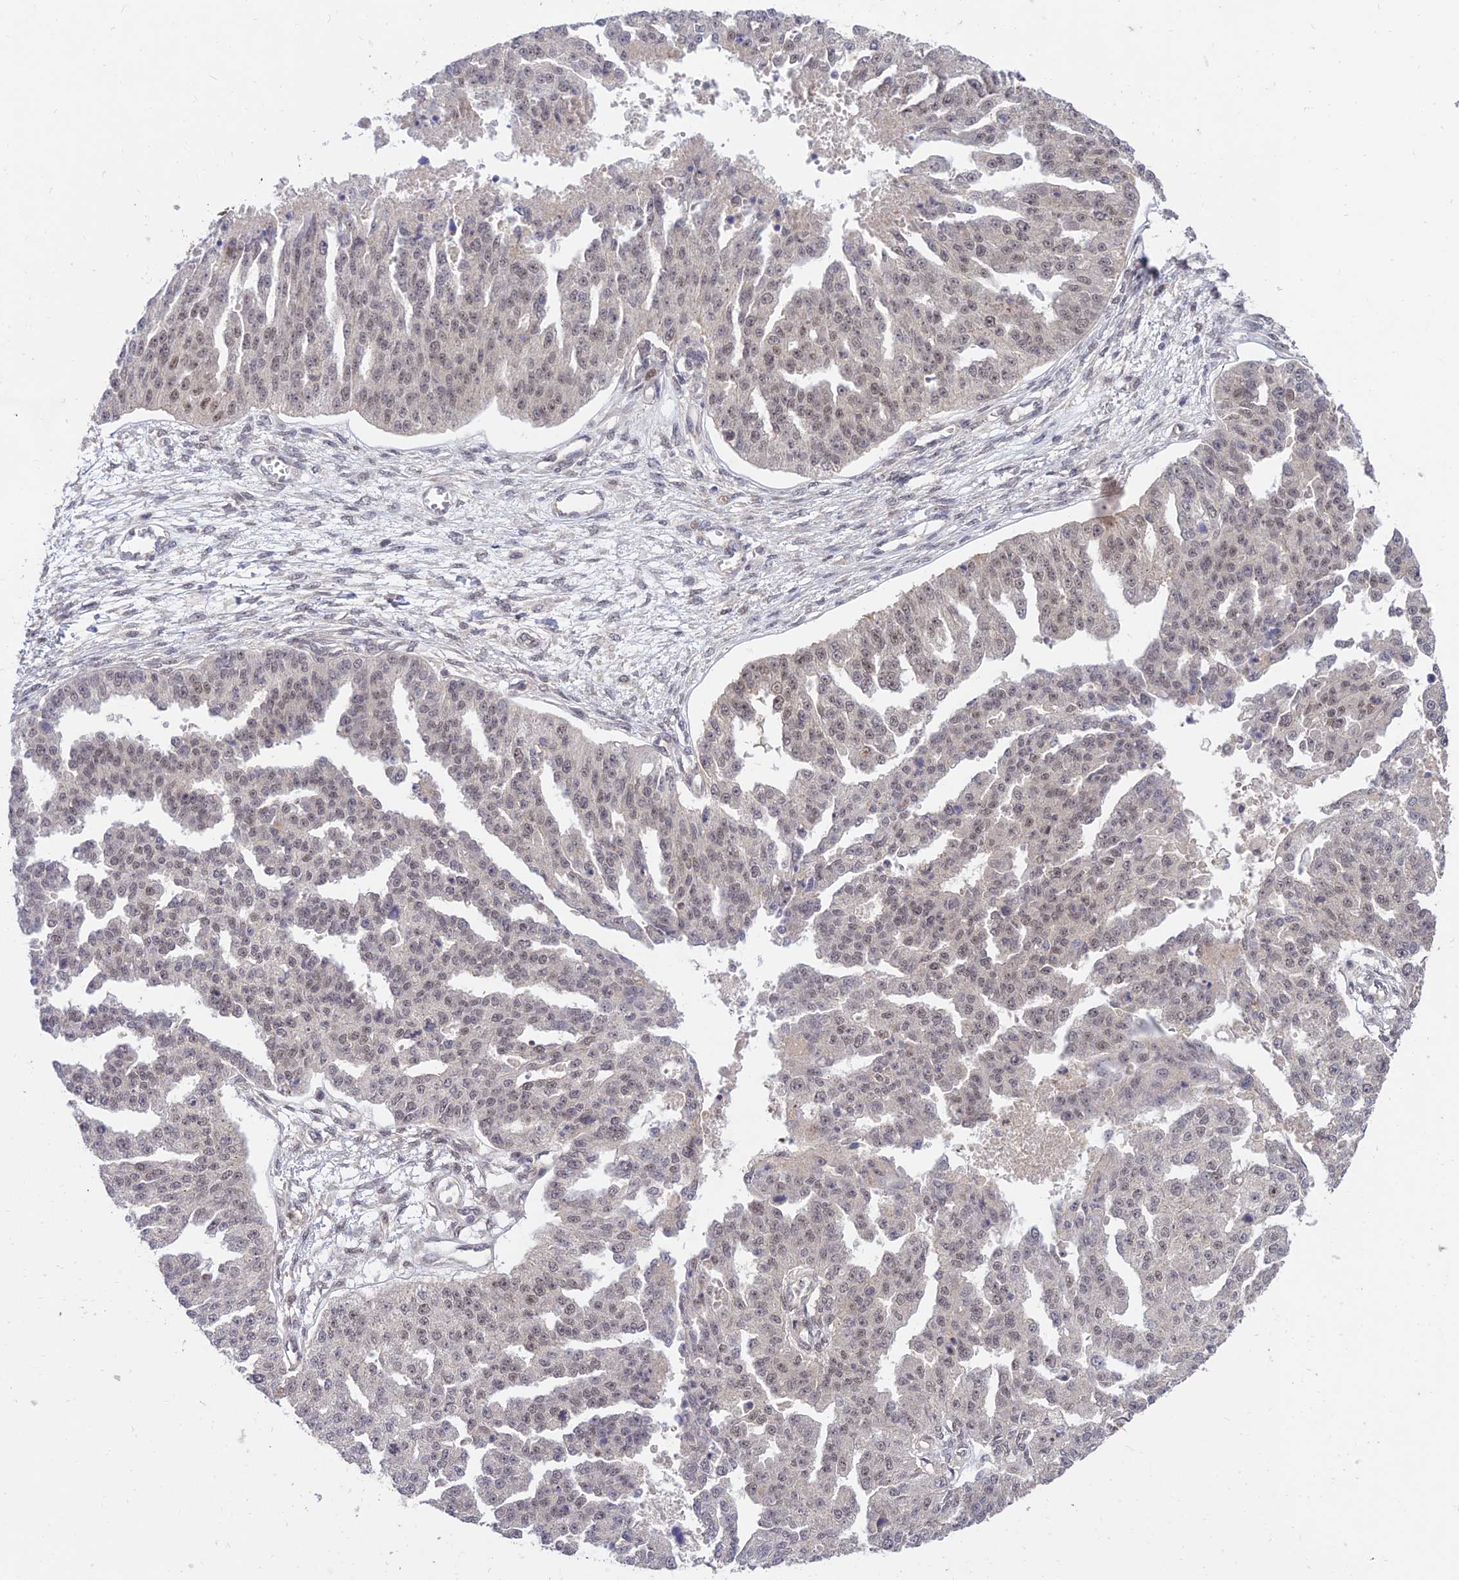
{"staining": {"intensity": "weak", "quantity": ">75%", "location": "nuclear"}, "tissue": "ovarian cancer", "cell_type": "Tumor cells", "image_type": "cancer", "snomed": [{"axis": "morphology", "description": "Cystadenocarcinoma, serous, NOS"}, {"axis": "topography", "description": "Ovary"}], "caption": "IHC image of human serous cystadenocarcinoma (ovarian) stained for a protein (brown), which shows low levels of weak nuclear positivity in about >75% of tumor cells.", "gene": "ZNF85", "patient": {"sex": "female", "age": 58}}